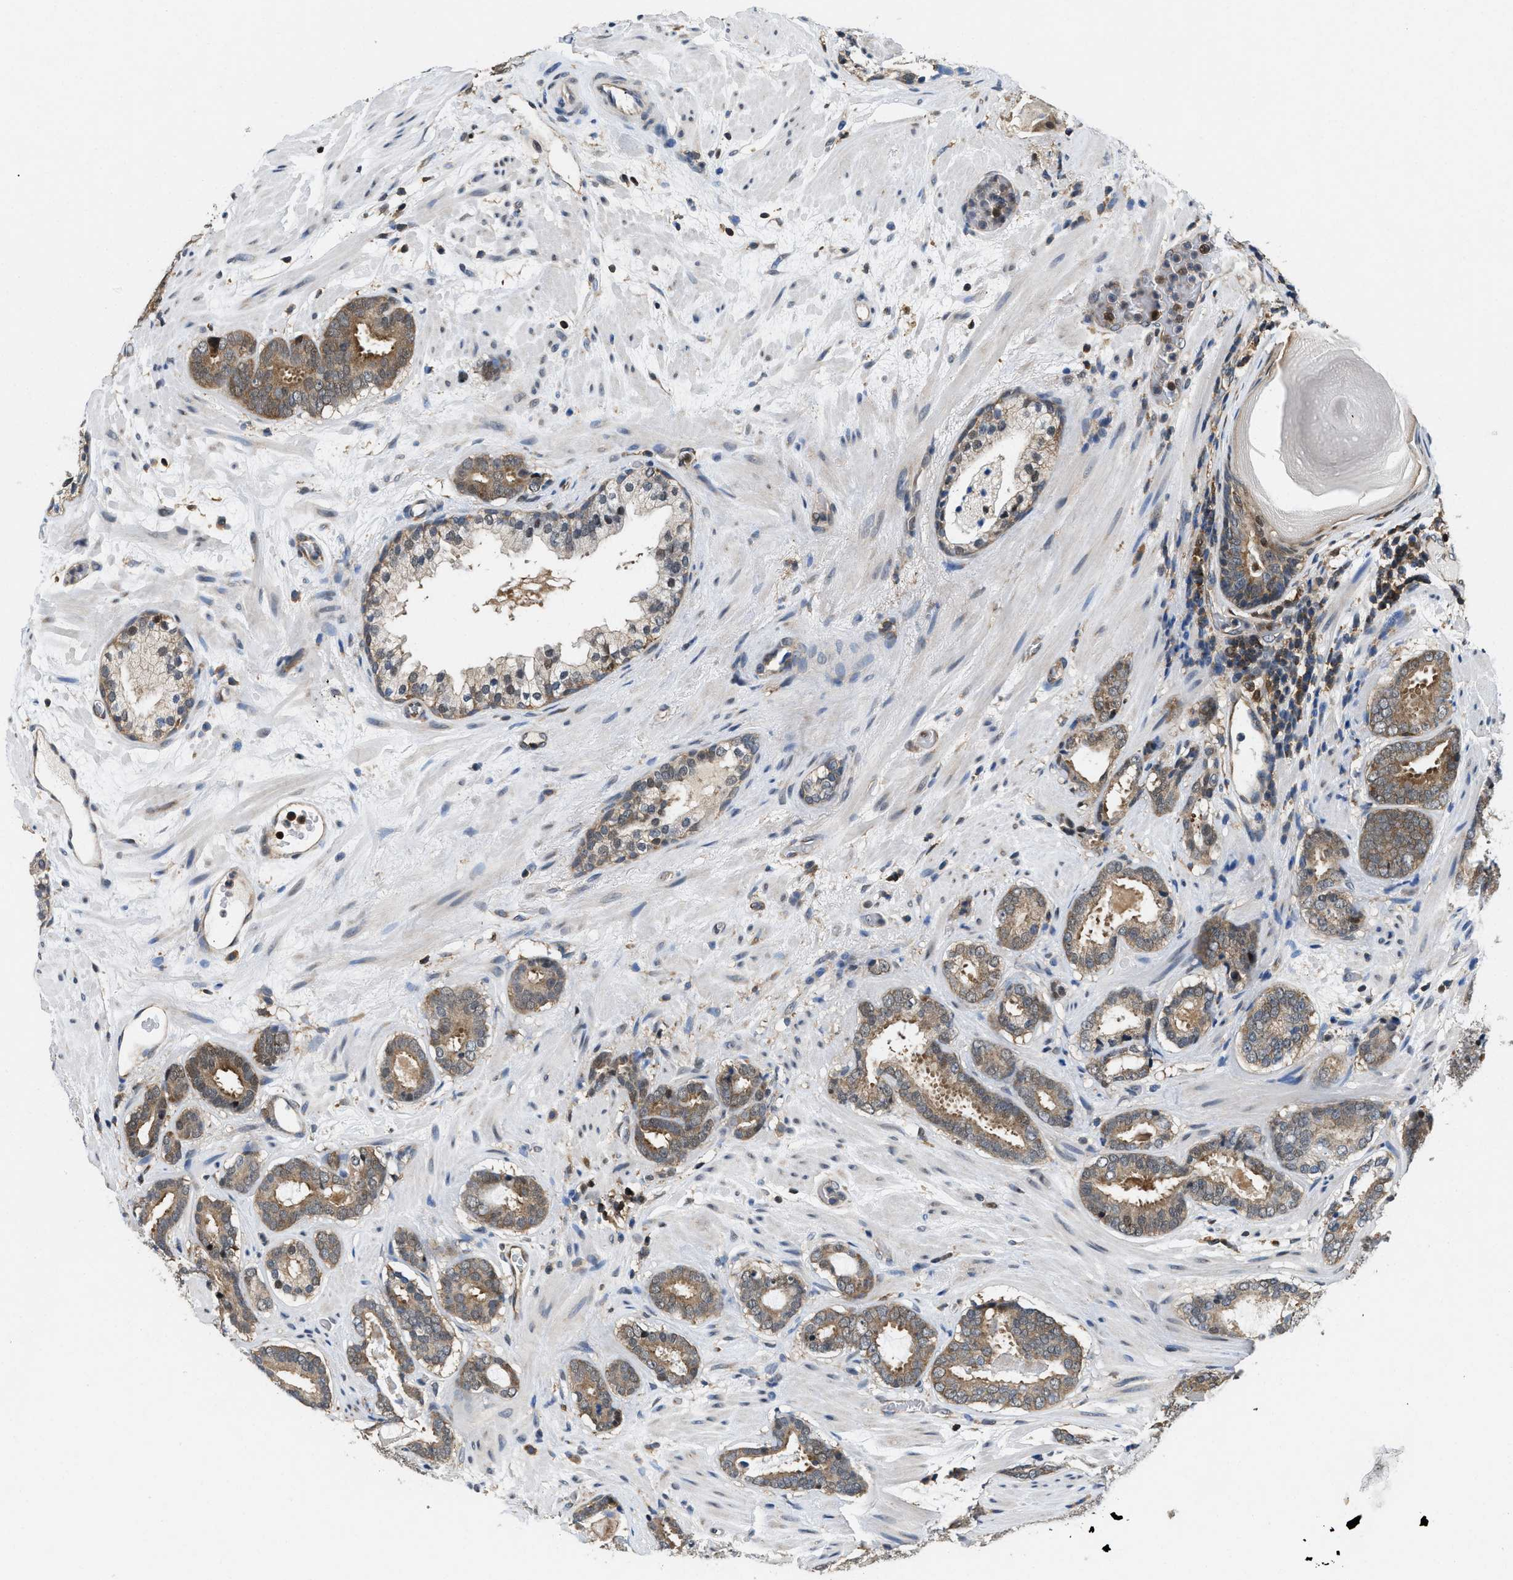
{"staining": {"intensity": "moderate", "quantity": "25%-75%", "location": "cytoplasmic/membranous"}, "tissue": "prostate cancer", "cell_type": "Tumor cells", "image_type": "cancer", "snomed": [{"axis": "morphology", "description": "Adenocarcinoma, Low grade"}, {"axis": "topography", "description": "Prostate"}], "caption": "High-magnification brightfield microscopy of prostate cancer (adenocarcinoma (low-grade)) stained with DAB (3,3'-diaminobenzidine) (brown) and counterstained with hematoxylin (blue). tumor cells exhibit moderate cytoplasmic/membranous positivity is appreciated in approximately25%-75% of cells. The protein of interest is stained brown, and the nuclei are stained in blue (DAB IHC with brightfield microscopy, high magnification).", "gene": "ATF7IP", "patient": {"sex": "male", "age": 69}}